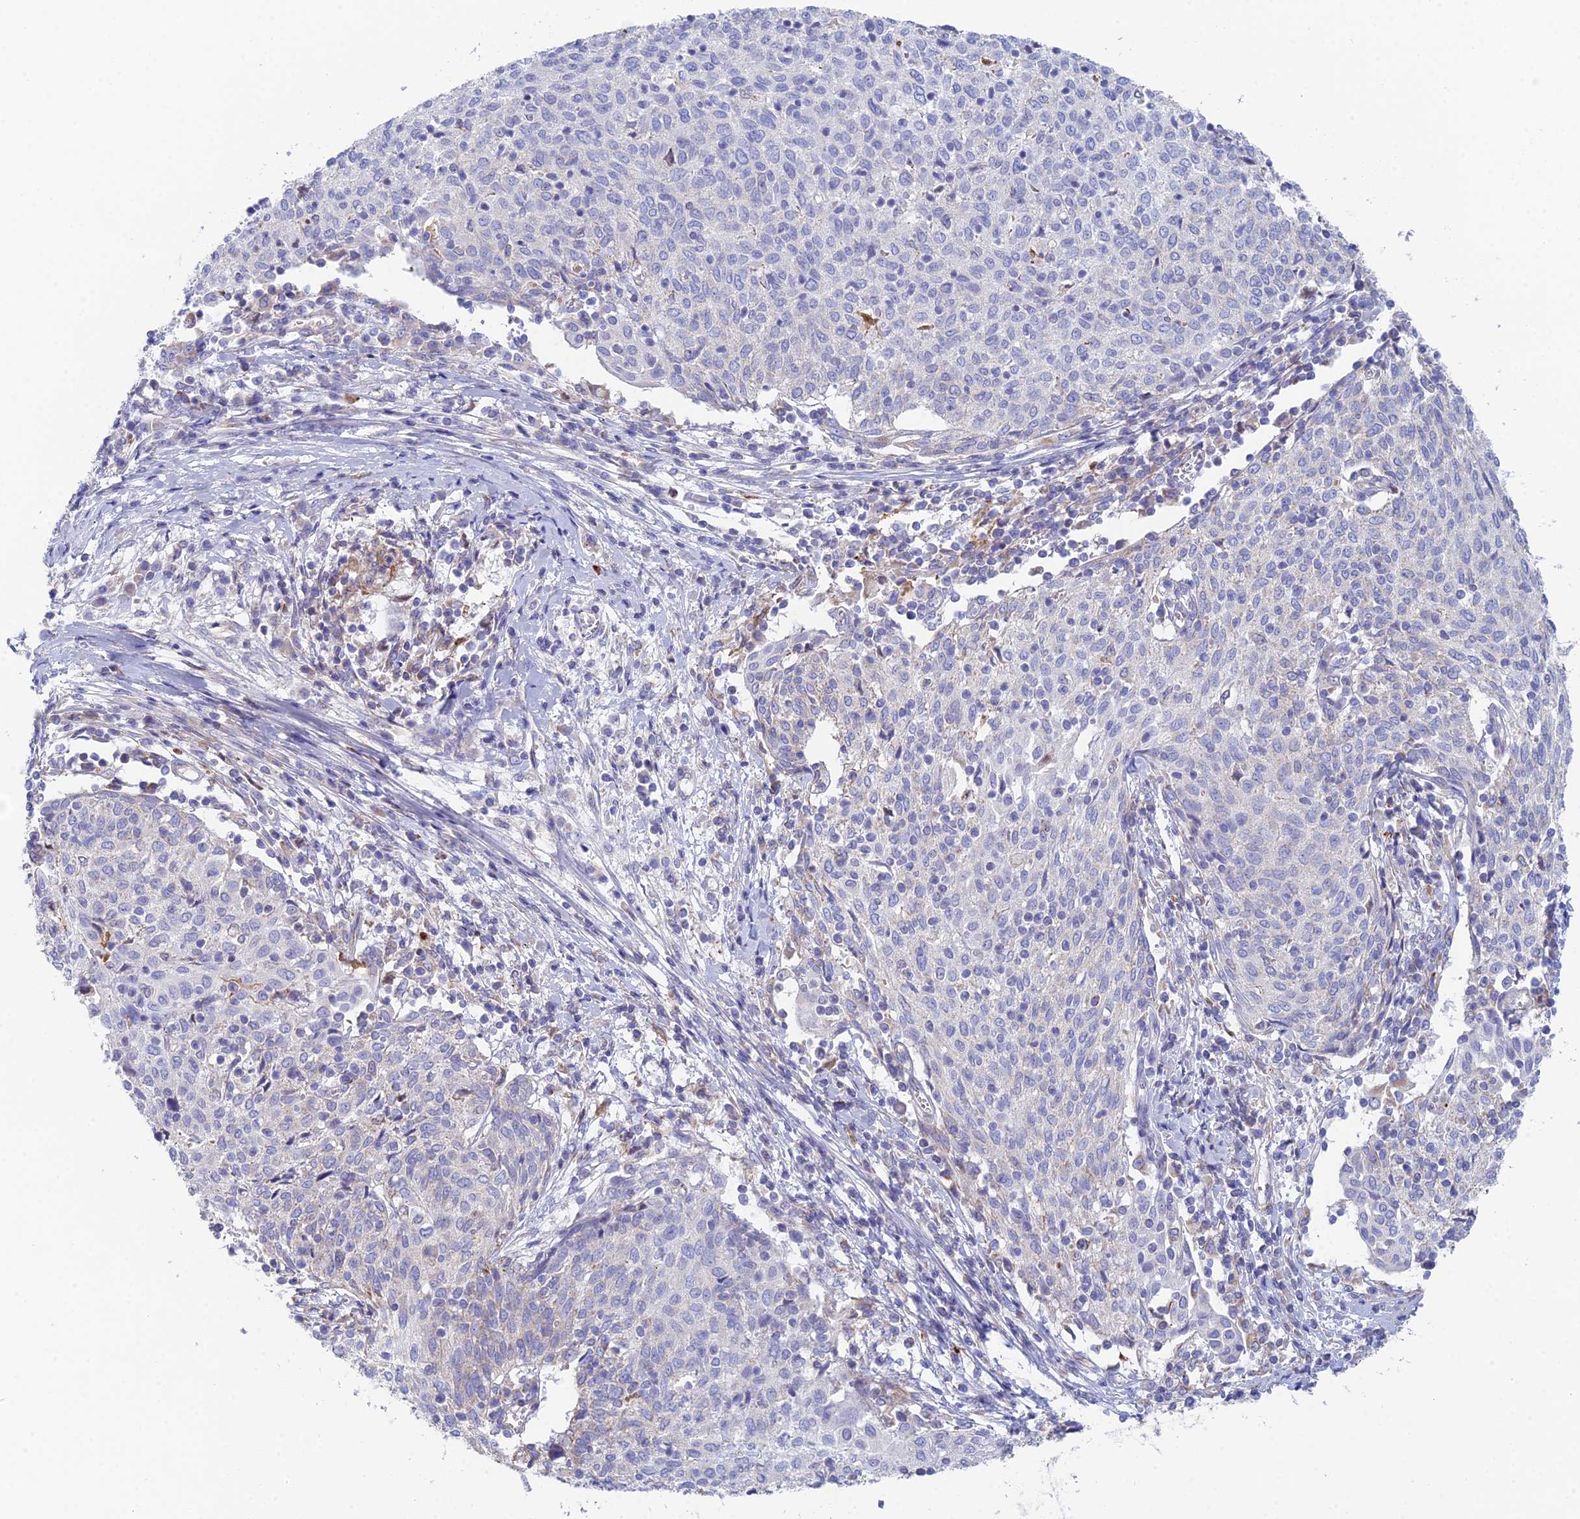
{"staining": {"intensity": "negative", "quantity": "none", "location": "none"}, "tissue": "cervical cancer", "cell_type": "Tumor cells", "image_type": "cancer", "snomed": [{"axis": "morphology", "description": "Squamous cell carcinoma, NOS"}, {"axis": "topography", "description": "Cervix"}], "caption": "Image shows no protein expression in tumor cells of cervical squamous cell carcinoma tissue.", "gene": "CSPG4", "patient": {"sex": "female", "age": 52}}